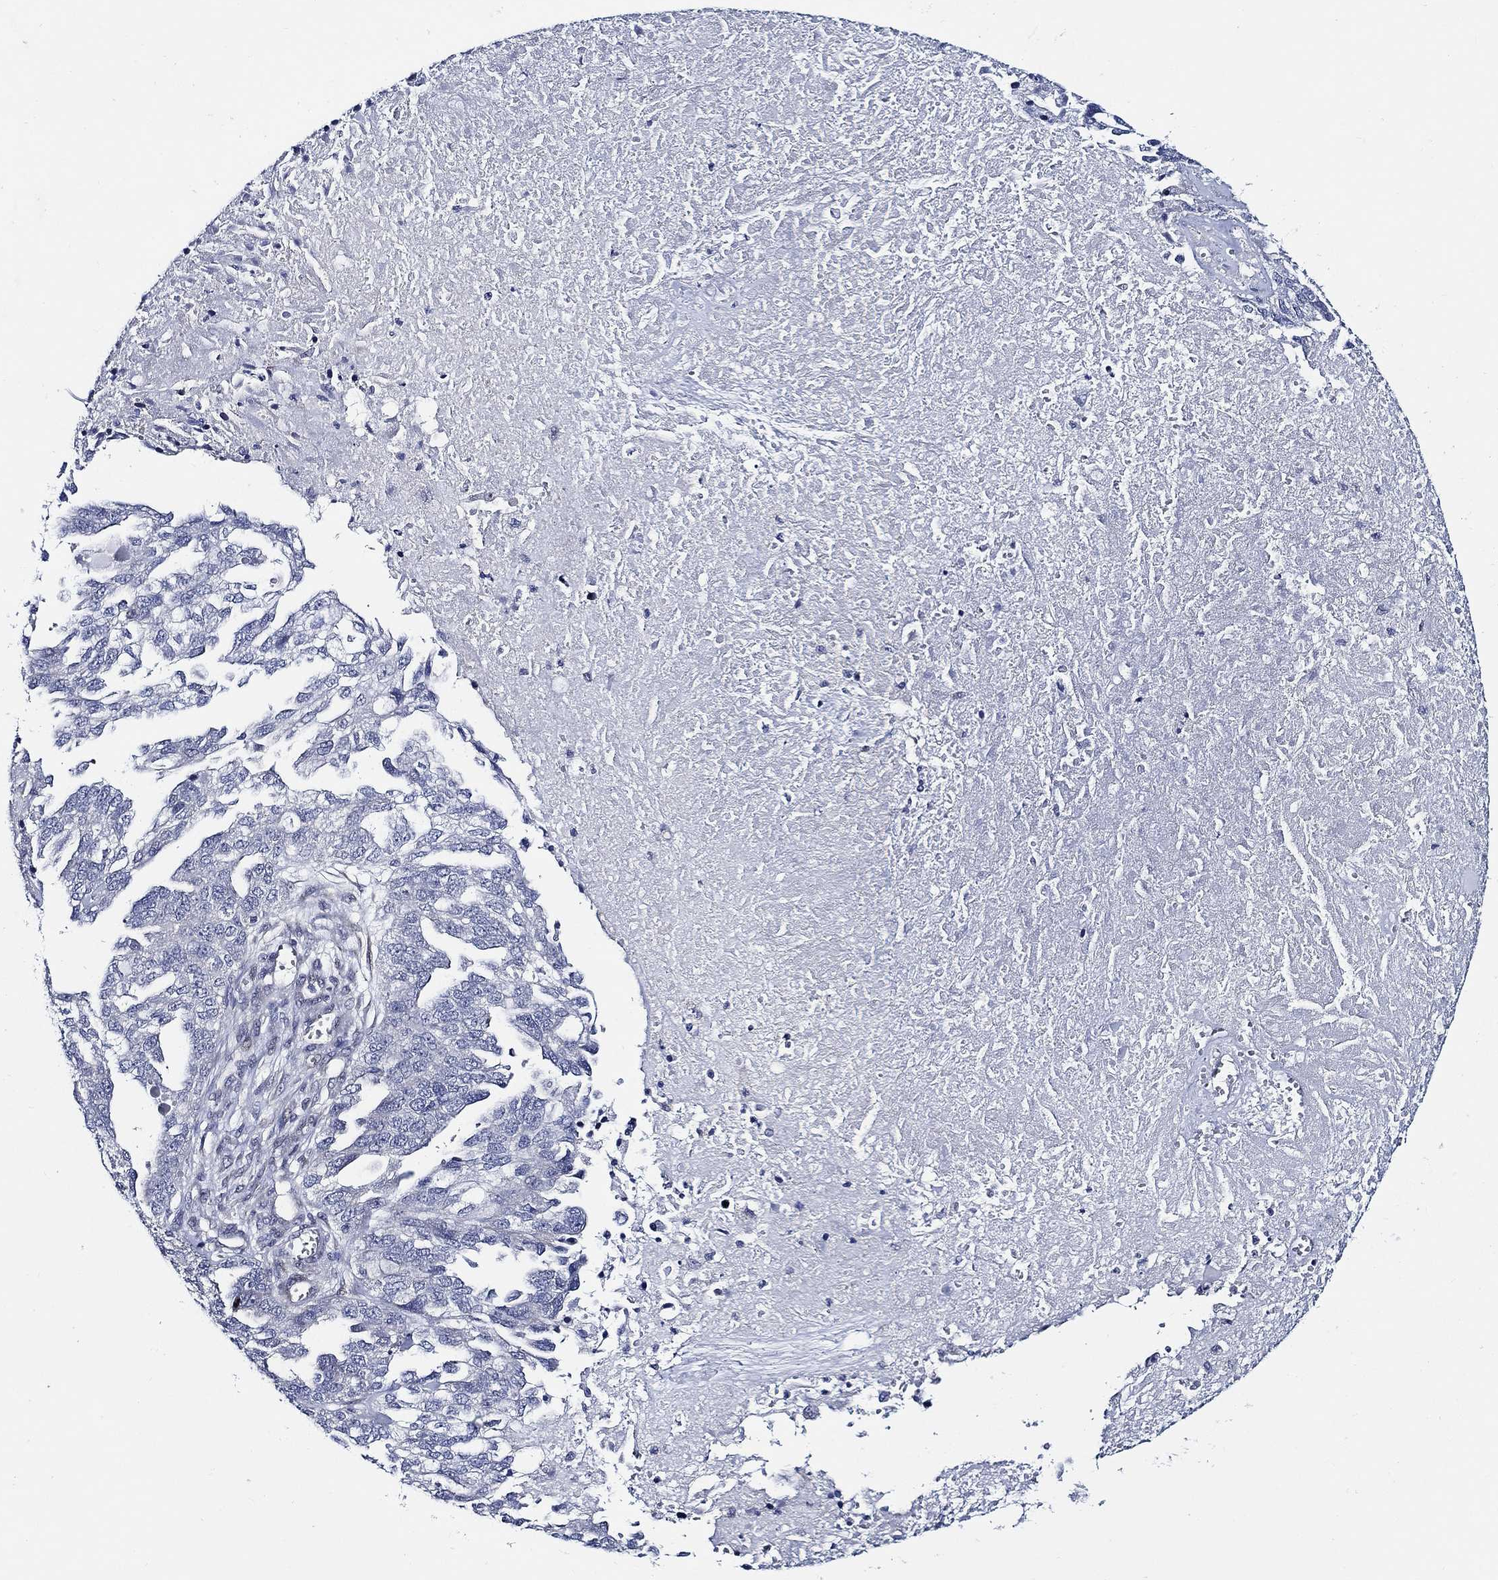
{"staining": {"intensity": "negative", "quantity": "none", "location": "none"}, "tissue": "ovarian cancer", "cell_type": "Tumor cells", "image_type": "cancer", "snomed": [{"axis": "morphology", "description": "Cystadenocarcinoma, serous, NOS"}, {"axis": "topography", "description": "Ovary"}], "caption": "A micrograph of human ovarian serous cystadenocarcinoma is negative for staining in tumor cells.", "gene": "C8orf48", "patient": {"sex": "female", "age": 51}}